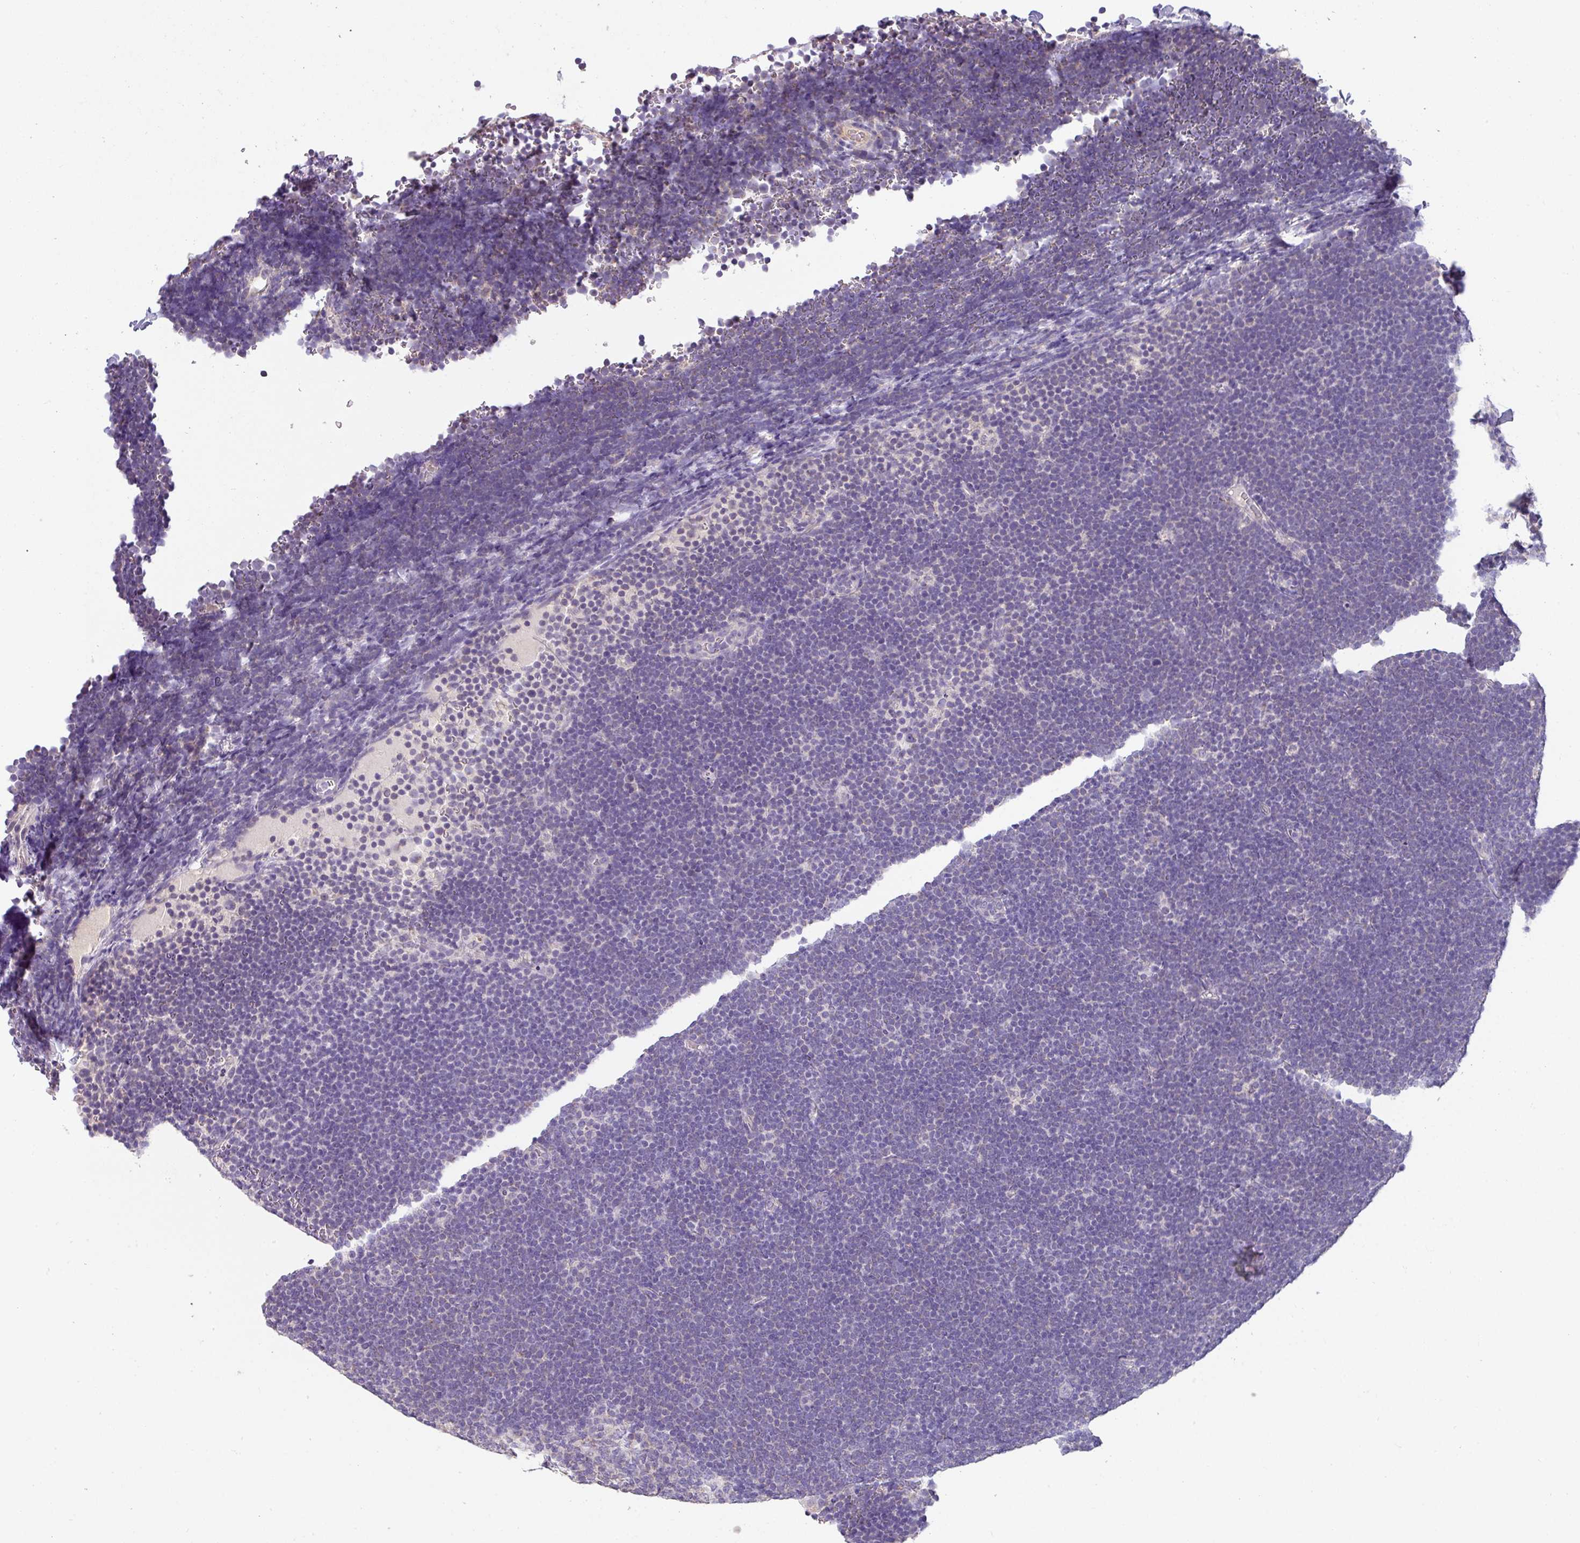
{"staining": {"intensity": "negative", "quantity": "none", "location": "none"}, "tissue": "lymphoma", "cell_type": "Tumor cells", "image_type": "cancer", "snomed": [{"axis": "morphology", "description": "Malignant lymphoma, non-Hodgkin's type, High grade"}, {"axis": "topography", "description": "Lymph node"}], "caption": "High magnification brightfield microscopy of lymphoma stained with DAB (3,3'-diaminobenzidine) (brown) and counterstained with hematoxylin (blue): tumor cells show no significant positivity.", "gene": "PALS2", "patient": {"sex": "male", "age": 13}}